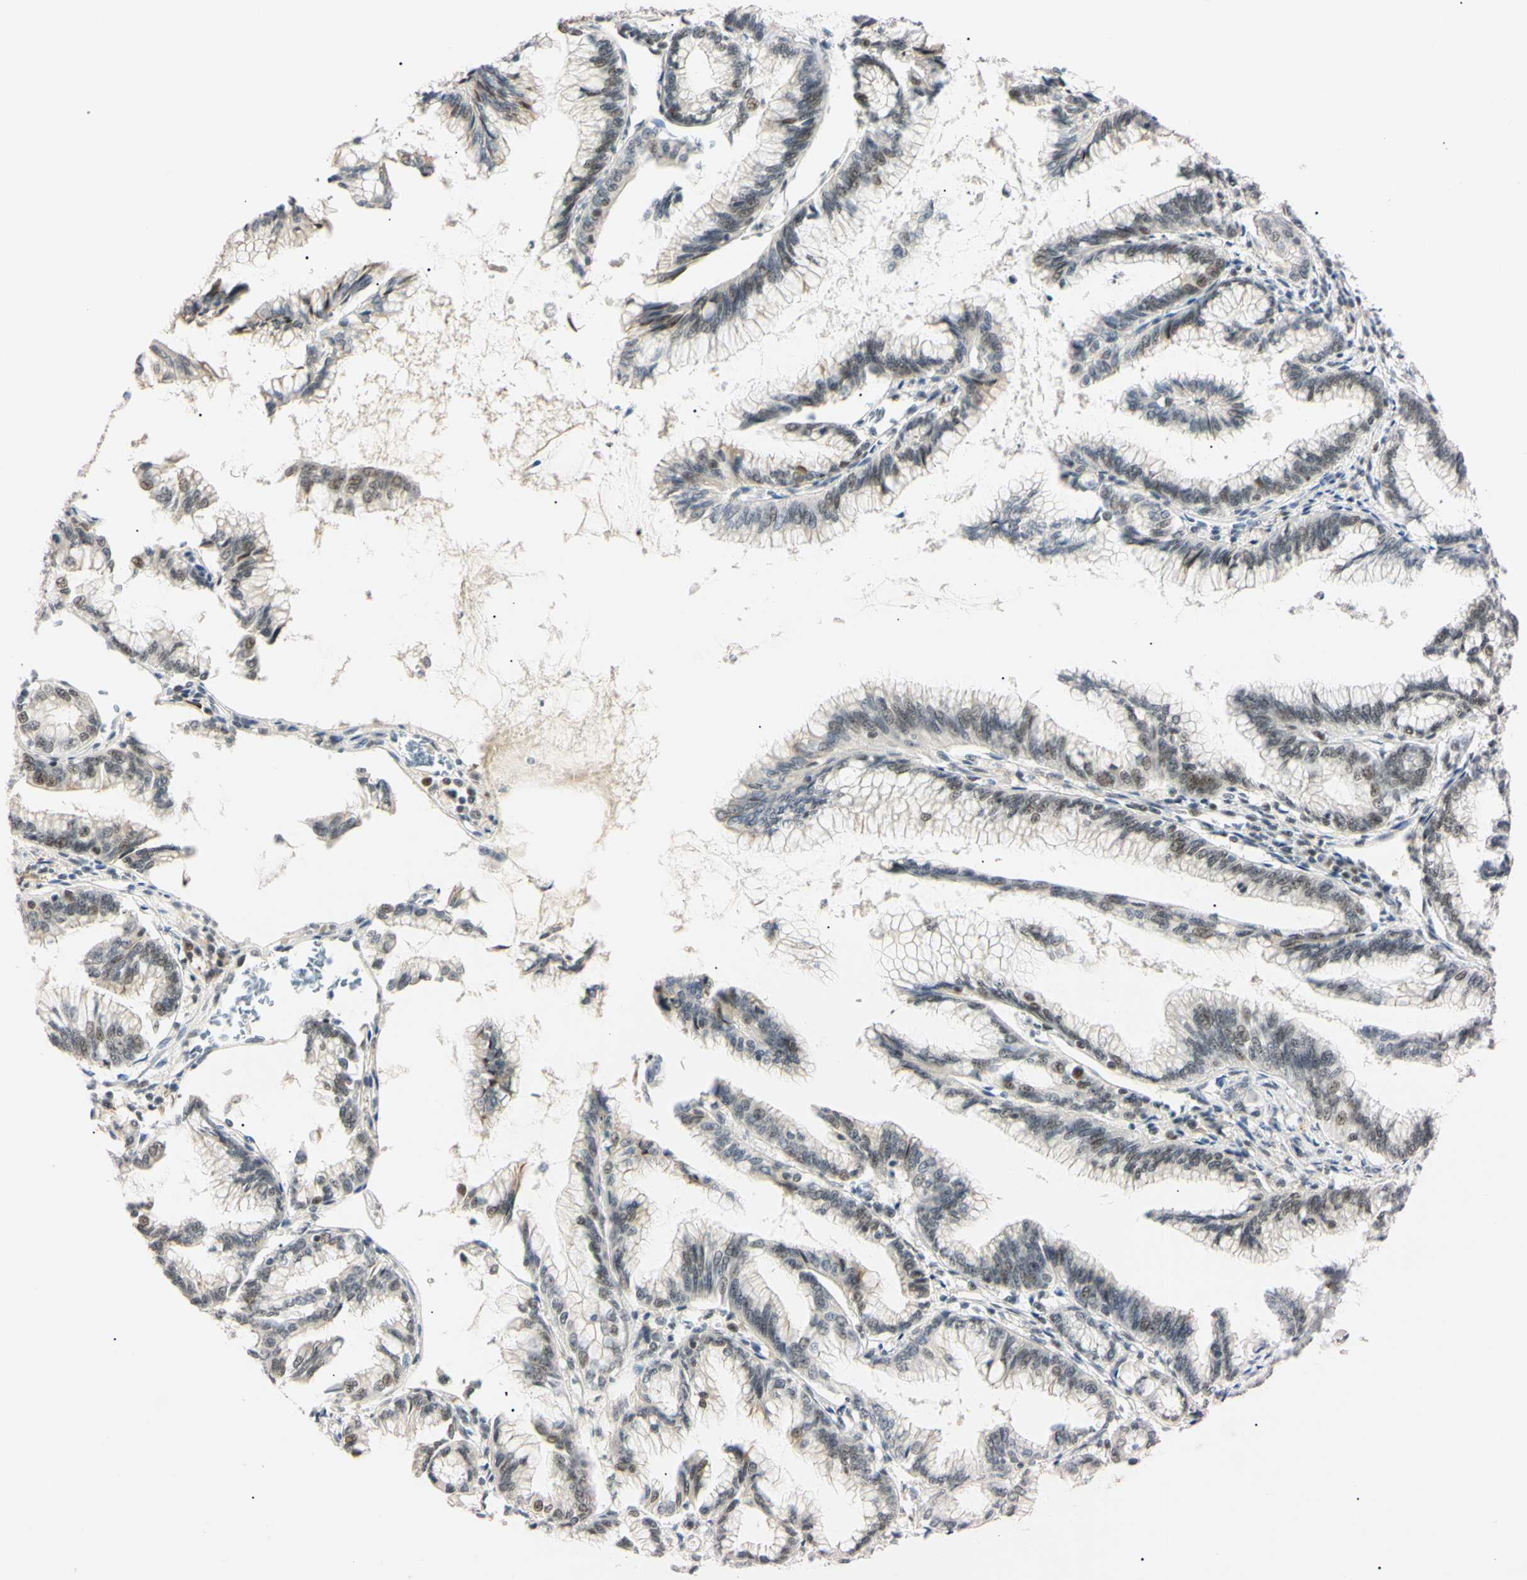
{"staining": {"intensity": "weak", "quantity": ">75%", "location": "nuclear"}, "tissue": "pancreatic cancer", "cell_type": "Tumor cells", "image_type": "cancer", "snomed": [{"axis": "morphology", "description": "Adenocarcinoma, NOS"}, {"axis": "topography", "description": "Pancreas"}], "caption": "A high-resolution histopathology image shows IHC staining of adenocarcinoma (pancreatic), which demonstrates weak nuclear positivity in approximately >75% of tumor cells. The staining was performed using DAB, with brown indicating positive protein expression. Nuclei are stained blue with hematoxylin.", "gene": "ZNF134", "patient": {"sex": "female", "age": 64}}